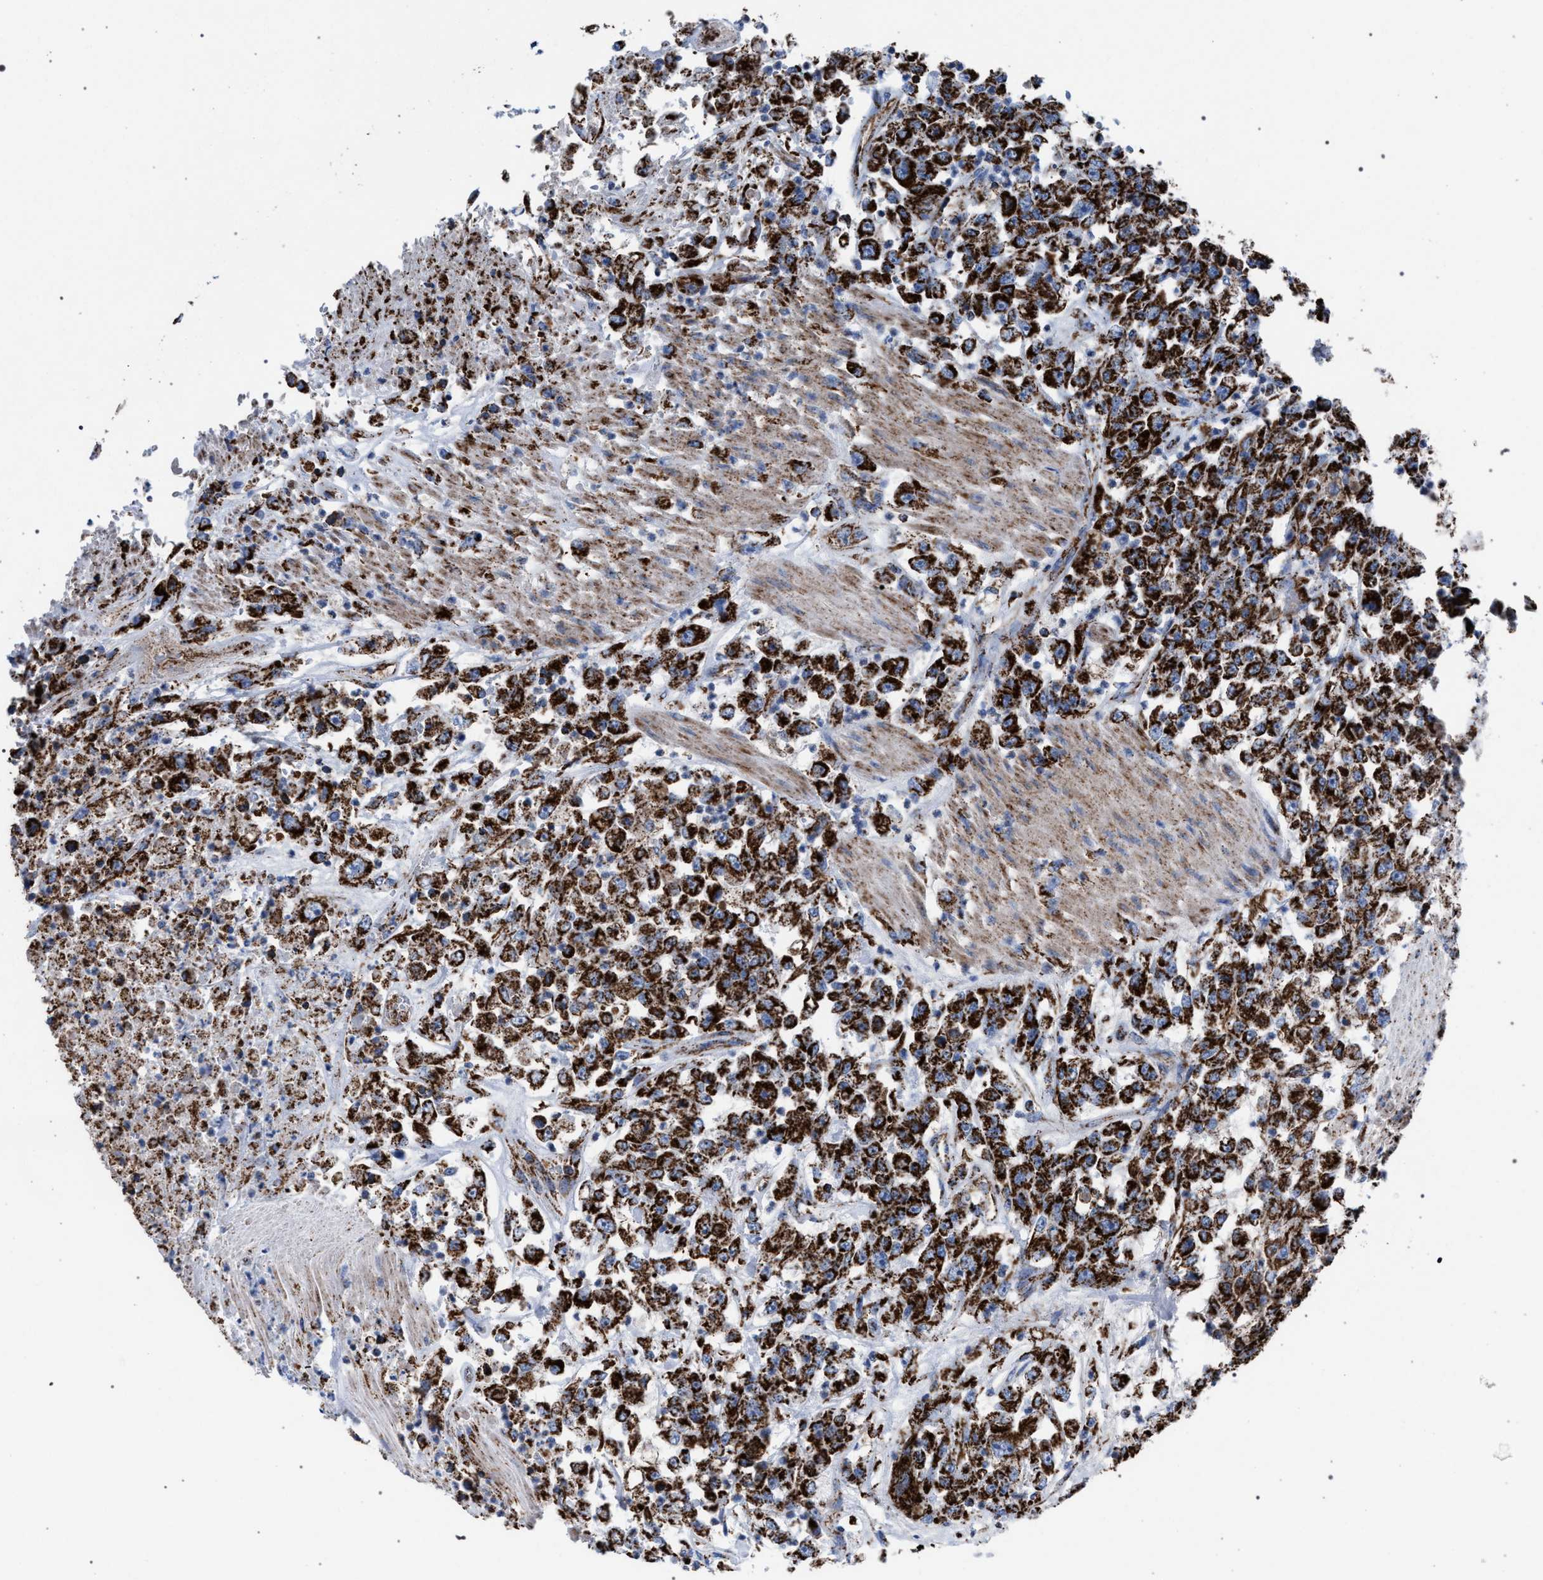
{"staining": {"intensity": "strong", "quantity": ">75%", "location": "cytoplasmic/membranous"}, "tissue": "urothelial cancer", "cell_type": "Tumor cells", "image_type": "cancer", "snomed": [{"axis": "morphology", "description": "Urothelial carcinoma, High grade"}, {"axis": "topography", "description": "Urinary bladder"}], "caption": "IHC staining of high-grade urothelial carcinoma, which demonstrates high levels of strong cytoplasmic/membranous positivity in approximately >75% of tumor cells indicating strong cytoplasmic/membranous protein expression. The staining was performed using DAB (3,3'-diaminobenzidine) (brown) for protein detection and nuclei were counterstained in hematoxylin (blue).", "gene": "VPS13A", "patient": {"sex": "male", "age": 46}}